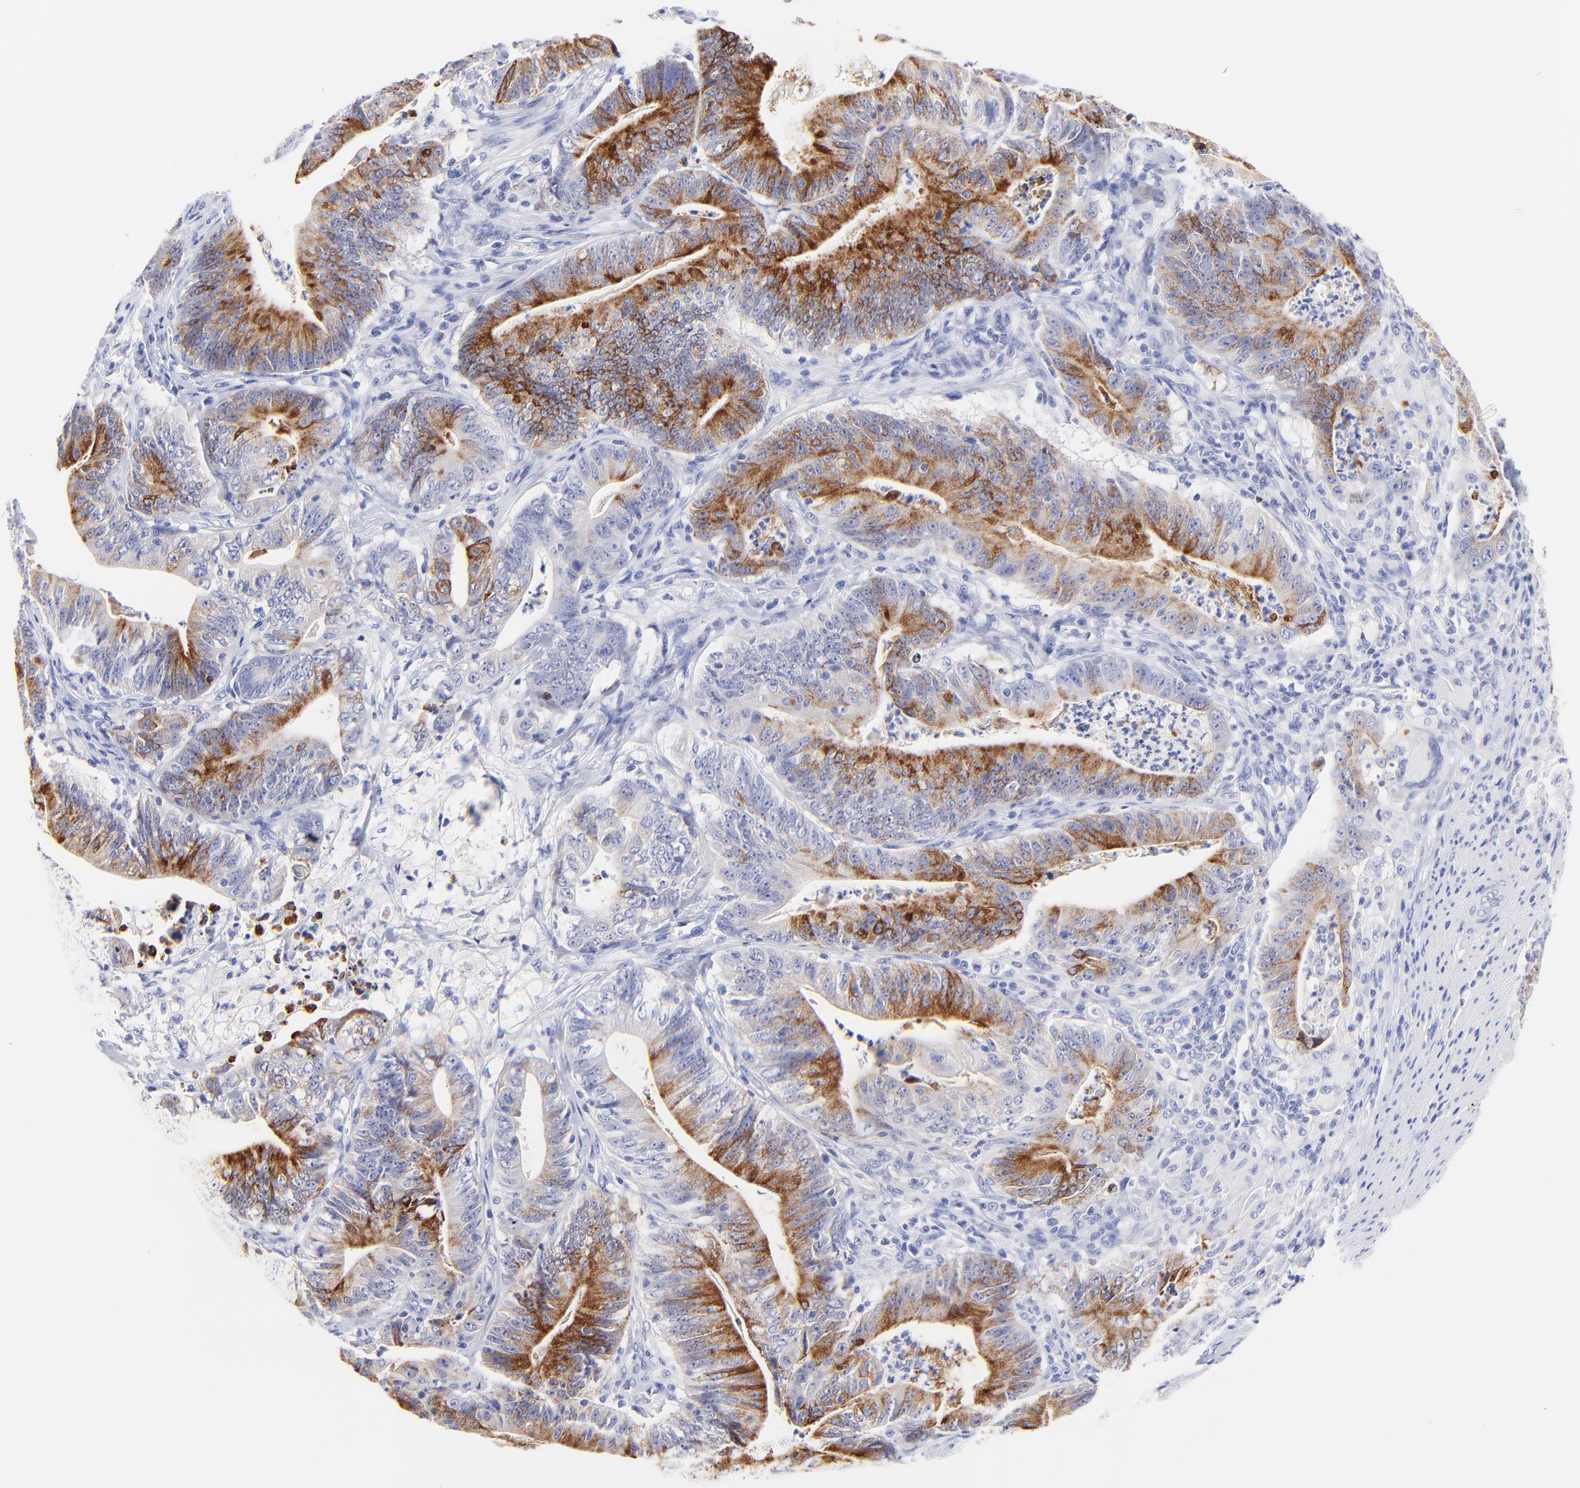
{"staining": {"intensity": "strong", "quantity": "25%-75%", "location": "cytoplasmic/membranous"}, "tissue": "stomach cancer", "cell_type": "Tumor cells", "image_type": "cancer", "snomed": [{"axis": "morphology", "description": "Adenocarcinoma, NOS"}, {"axis": "topography", "description": "Stomach, lower"}], "caption": "Brown immunohistochemical staining in stomach cancer displays strong cytoplasmic/membranous positivity in about 25%-75% of tumor cells.", "gene": "RAB3A", "patient": {"sex": "female", "age": 86}}